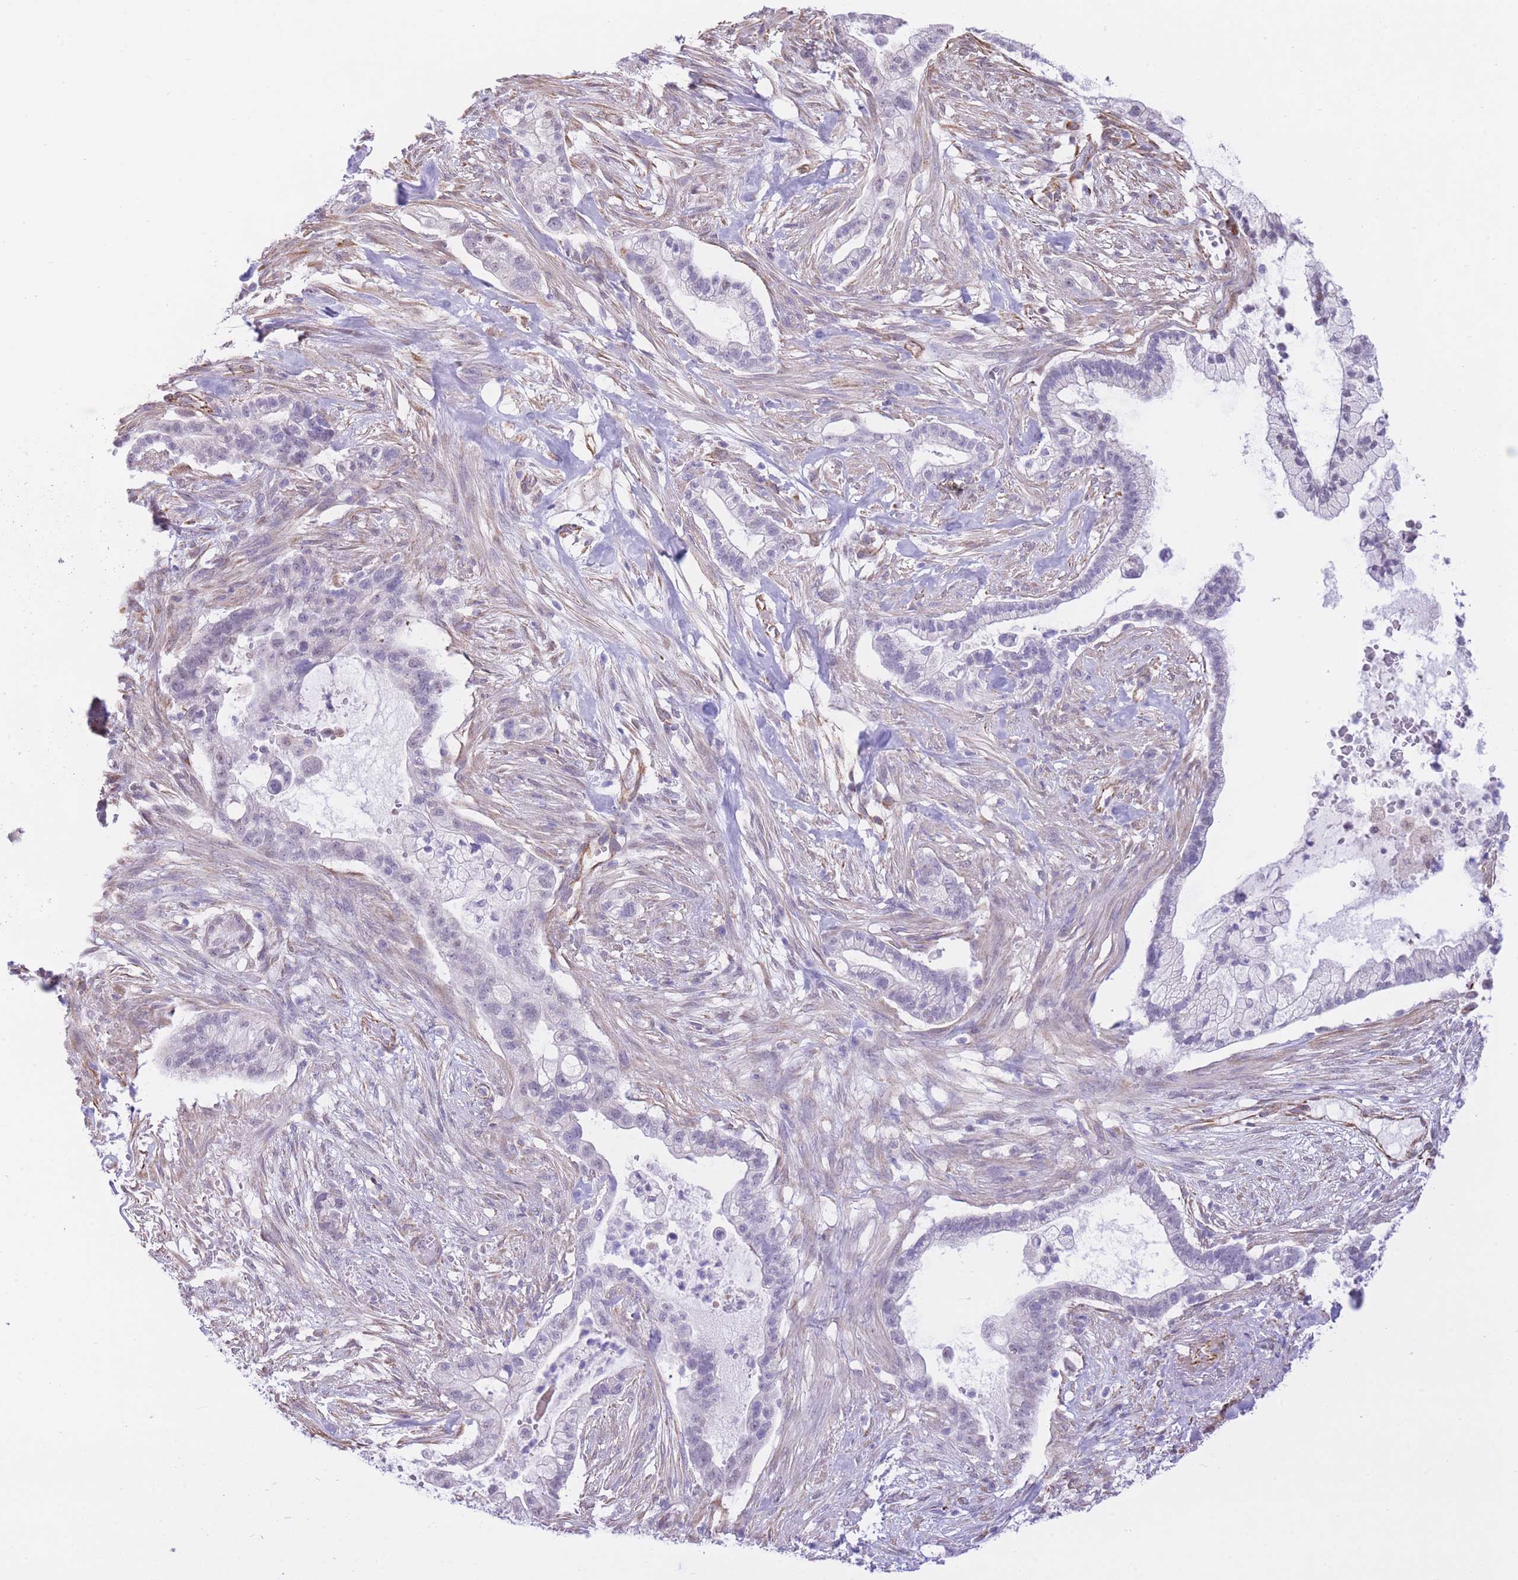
{"staining": {"intensity": "negative", "quantity": "none", "location": "none"}, "tissue": "pancreatic cancer", "cell_type": "Tumor cells", "image_type": "cancer", "snomed": [{"axis": "morphology", "description": "Adenocarcinoma, NOS"}, {"axis": "topography", "description": "Pancreas"}], "caption": "Micrograph shows no protein positivity in tumor cells of adenocarcinoma (pancreatic) tissue.", "gene": "PSG8", "patient": {"sex": "male", "age": 44}}